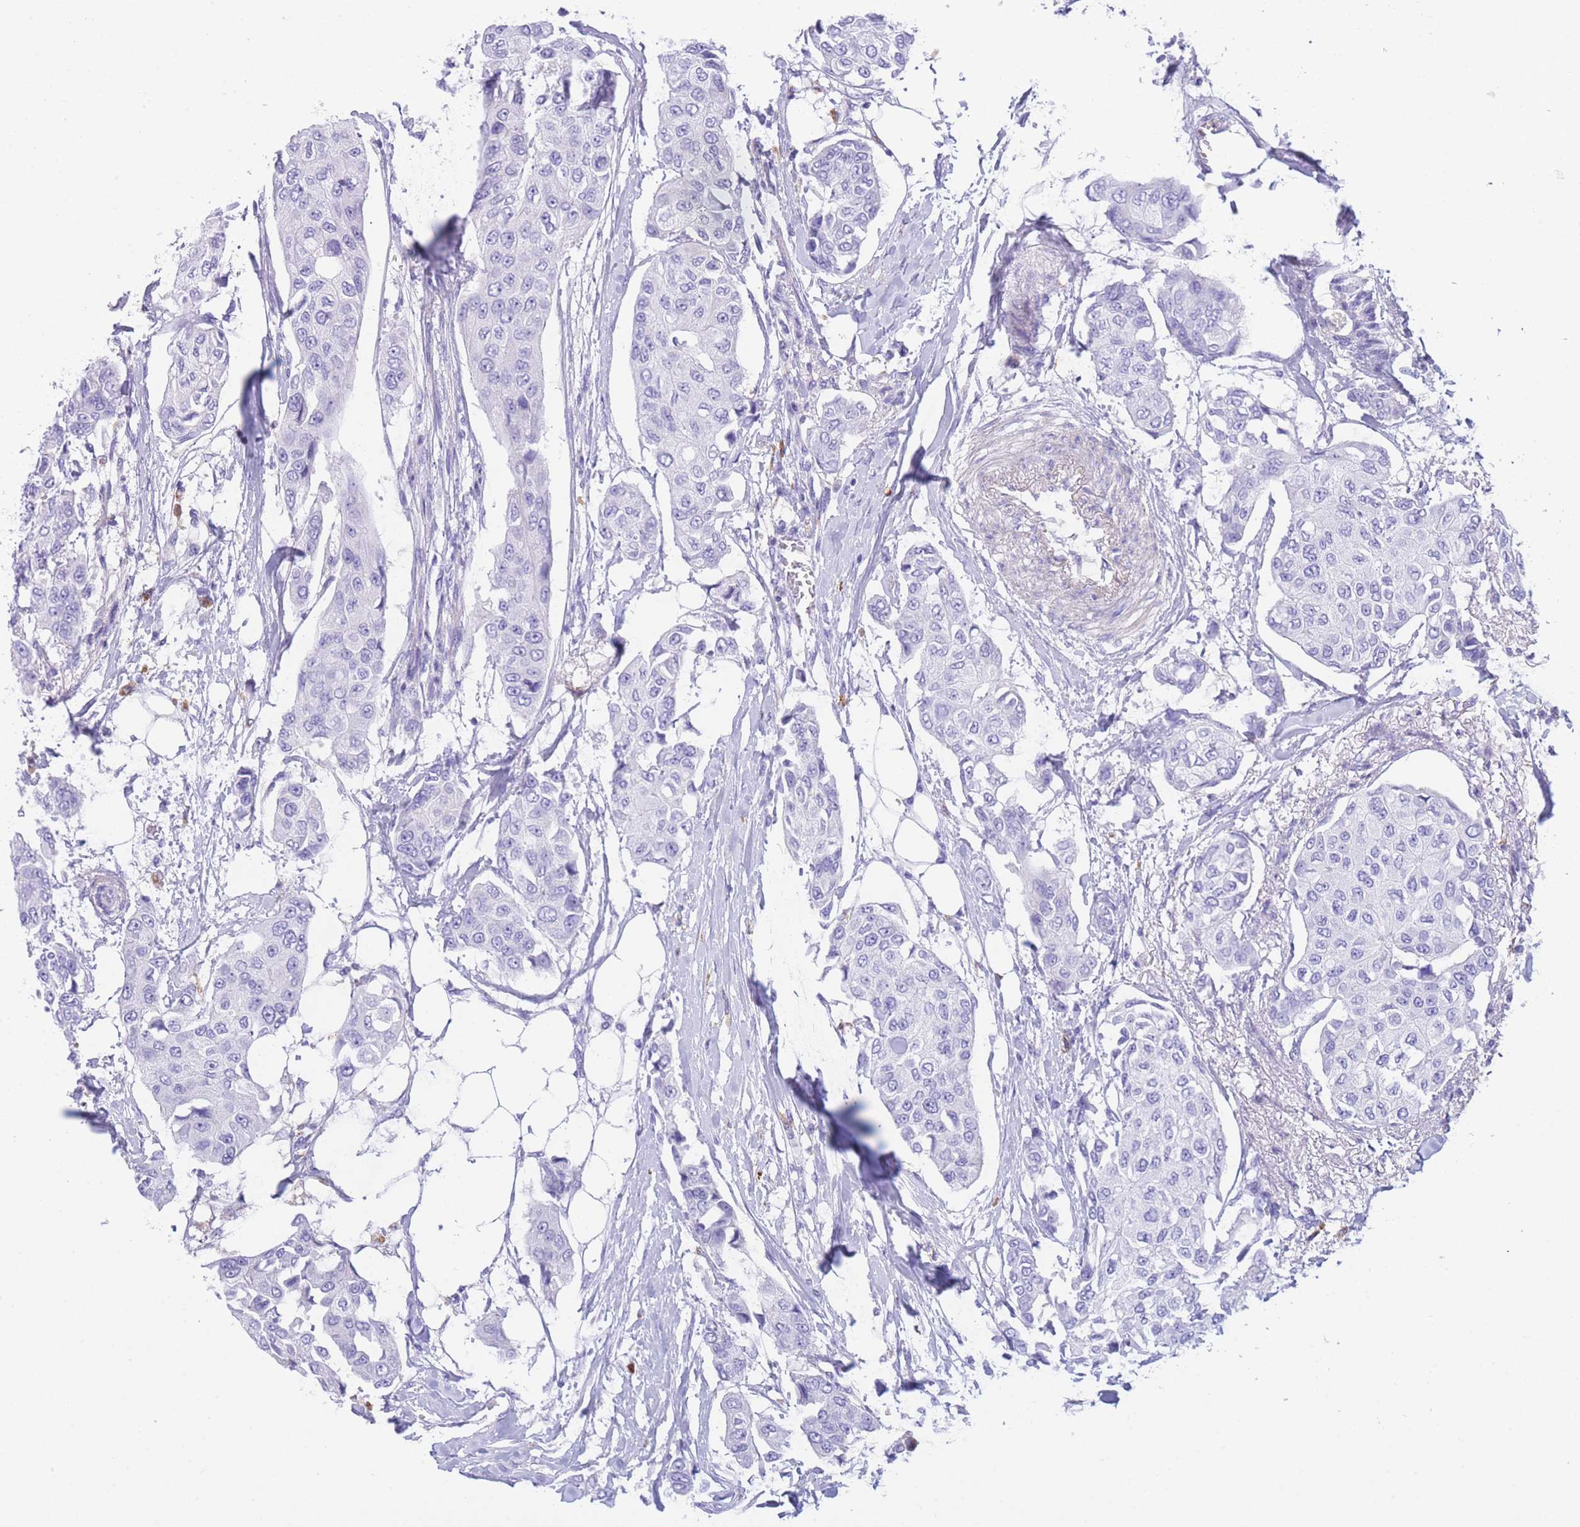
{"staining": {"intensity": "negative", "quantity": "none", "location": "none"}, "tissue": "breast cancer", "cell_type": "Tumor cells", "image_type": "cancer", "snomed": [{"axis": "morphology", "description": "Duct carcinoma"}, {"axis": "topography", "description": "Breast"}], "caption": "Micrograph shows no significant protein expression in tumor cells of infiltrating ductal carcinoma (breast).", "gene": "PLBD1", "patient": {"sex": "female", "age": 80}}